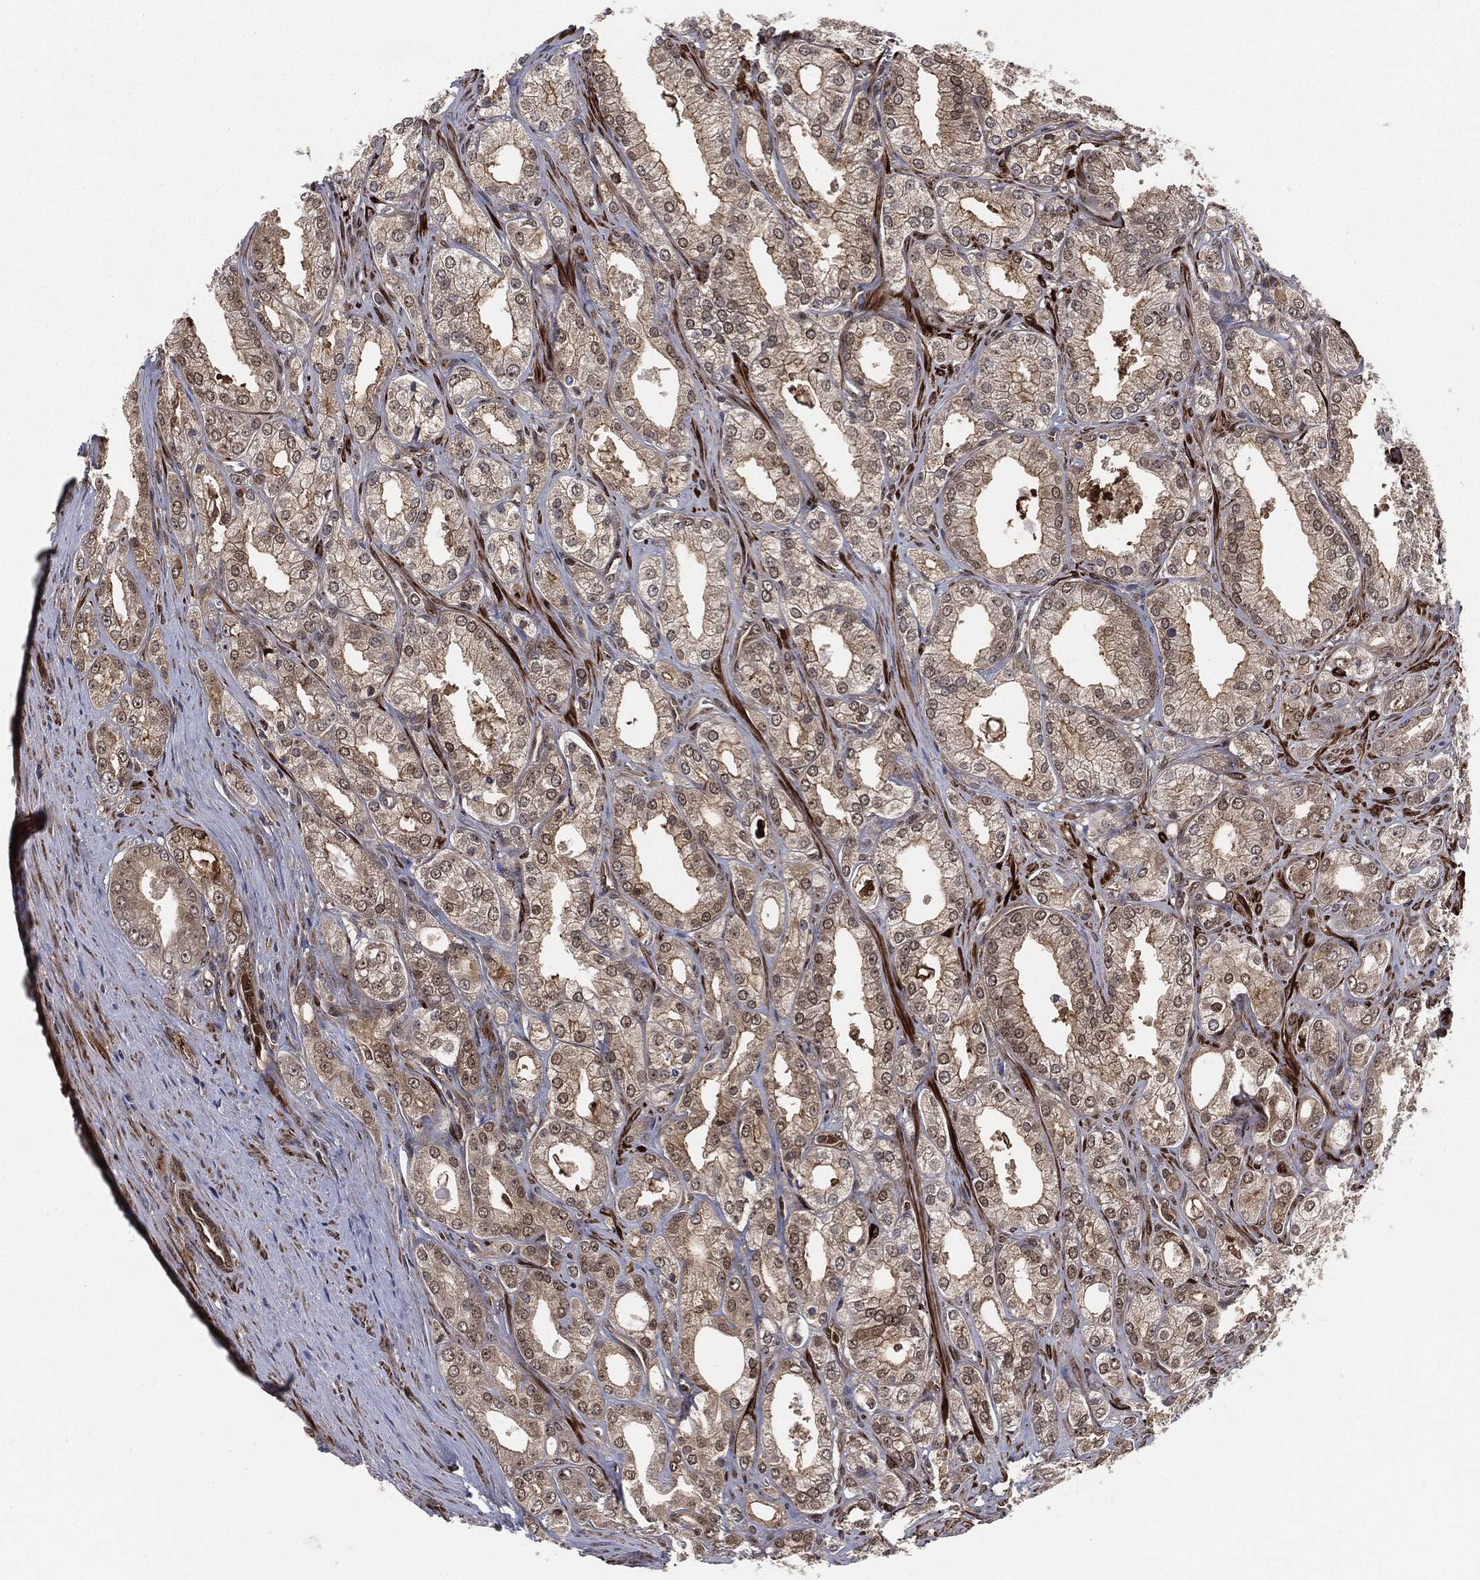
{"staining": {"intensity": "moderate", "quantity": "<25%", "location": "cytoplasmic/membranous,nuclear"}, "tissue": "prostate cancer", "cell_type": "Tumor cells", "image_type": "cancer", "snomed": [{"axis": "morphology", "description": "Adenocarcinoma, NOS"}, {"axis": "morphology", "description": "Adenocarcinoma, High grade"}, {"axis": "topography", "description": "Prostate"}], "caption": "This micrograph exhibits IHC staining of adenocarcinoma (prostate), with low moderate cytoplasmic/membranous and nuclear staining in approximately <25% of tumor cells.", "gene": "CAPRIN2", "patient": {"sex": "male", "age": 70}}